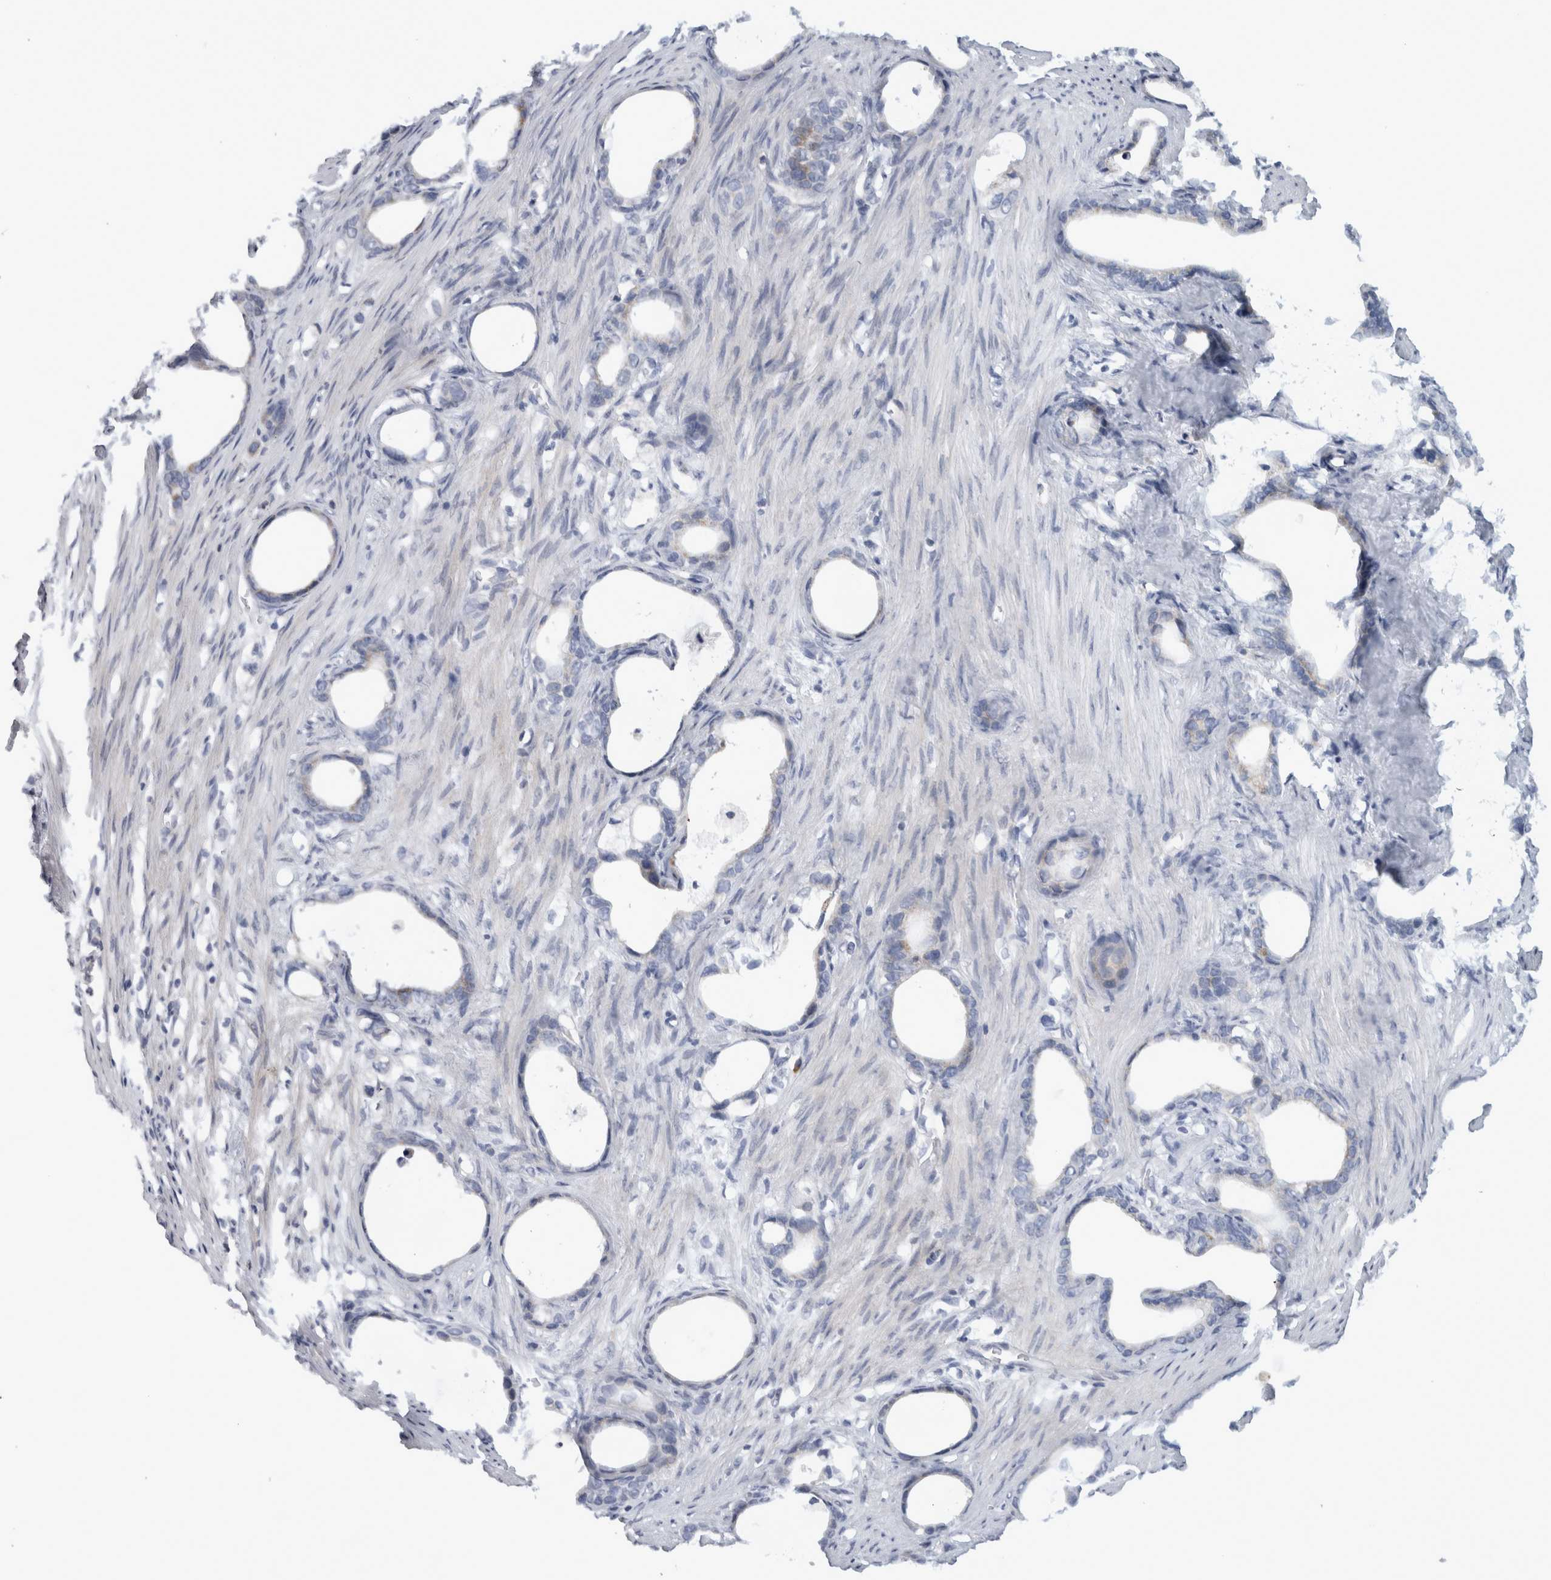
{"staining": {"intensity": "weak", "quantity": "<25%", "location": "cytoplasmic/membranous"}, "tissue": "stomach cancer", "cell_type": "Tumor cells", "image_type": "cancer", "snomed": [{"axis": "morphology", "description": "Adenocarcinoma, NOS"}, {"axis": "topography", "description": "Stomach"}], "caption": "Tumor cells show no significant expression in stomach adenocarcinoma.", "gene": "RAB18", "patient": {"sex": "female", "age": 75}}